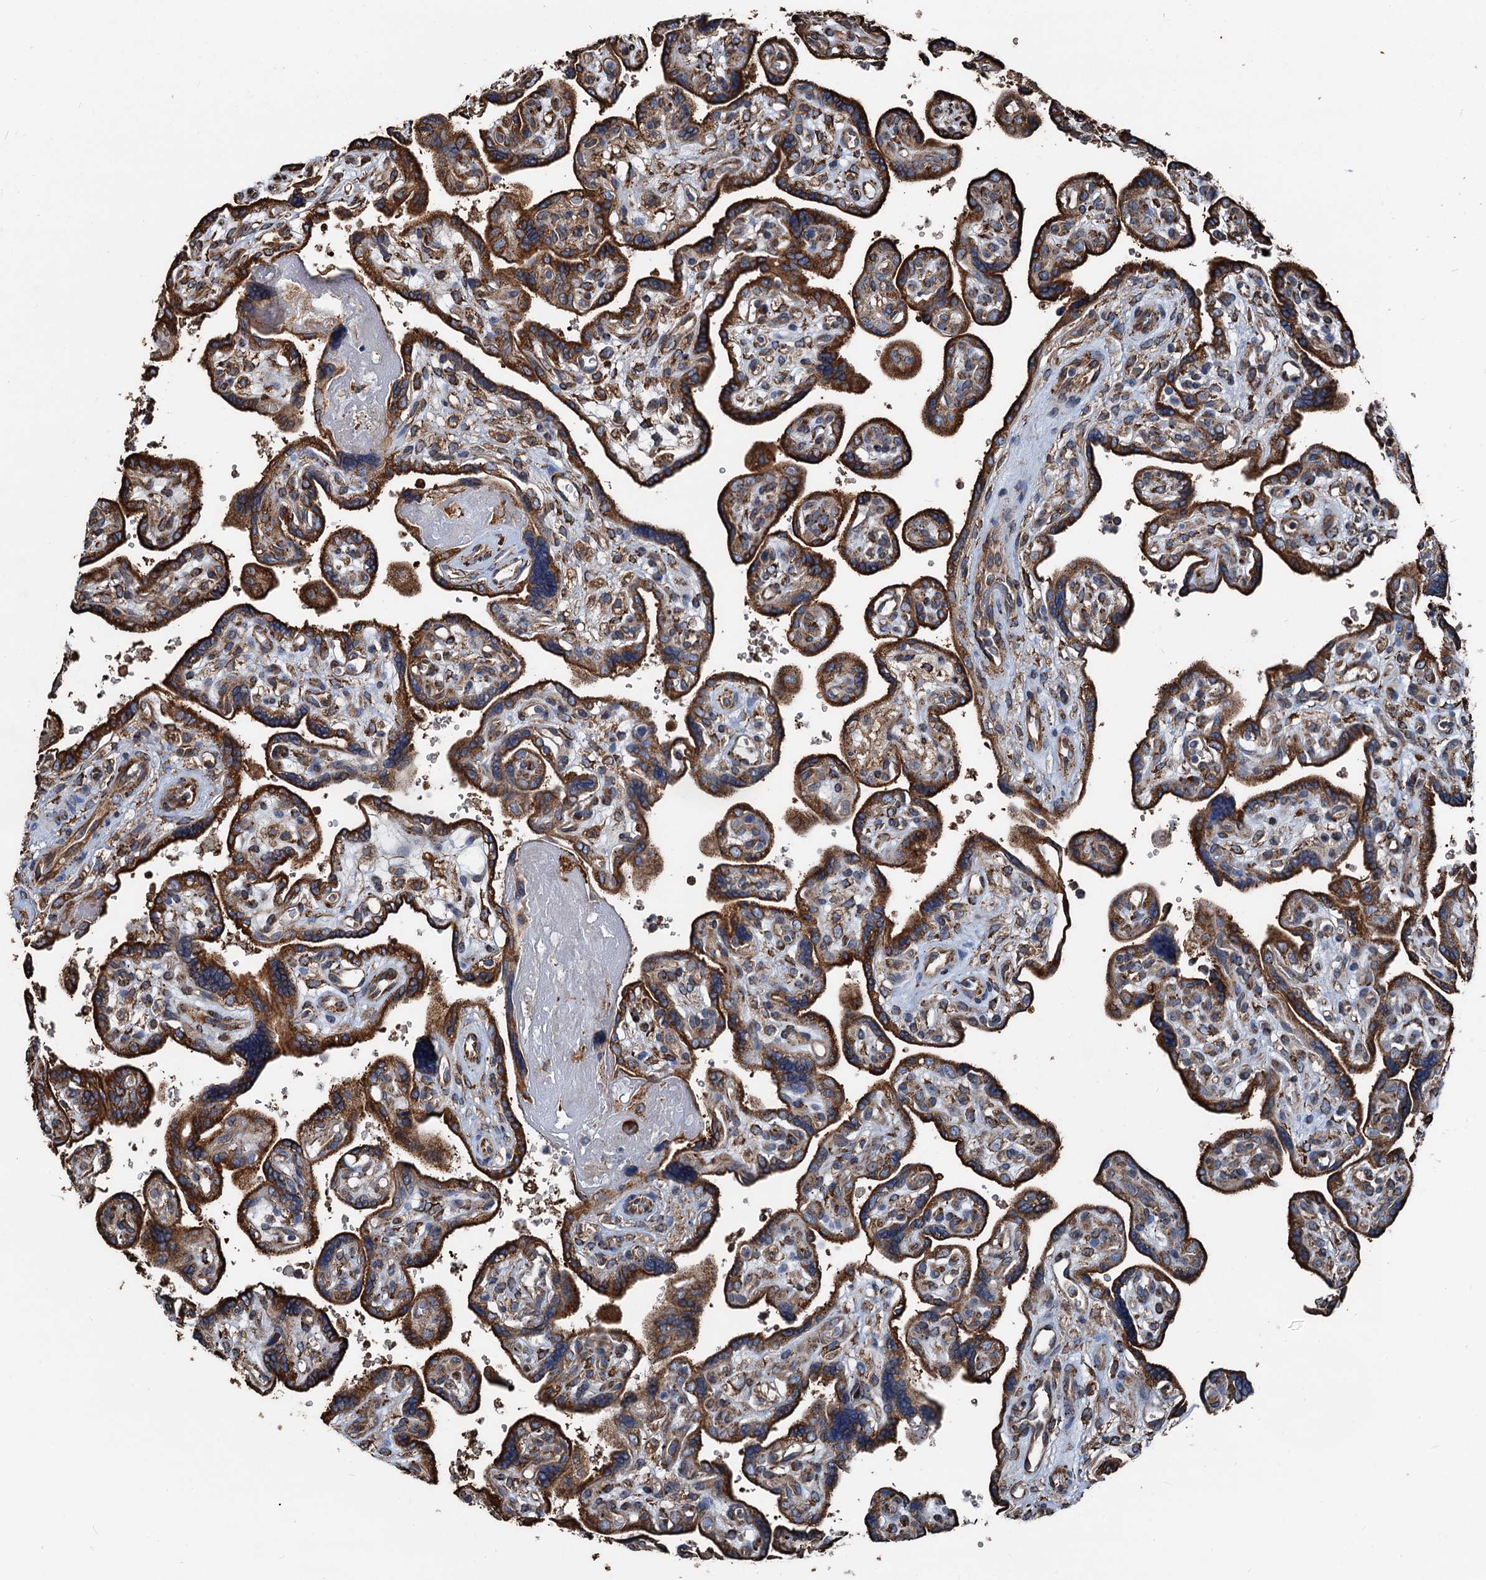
{"staining": {"intensity": "strong", "quantity": ">75%", "location": "cytoplasmic/membranous"}, "tissue": "placenta", "cell_type": "Trophoblastic cells", "image_type": "normal", "snomed": [{"axis": "morphology", "description": "Normal tissue, NOS"}, {"axis": "topography", "description": "Placenta"}], "caption": "Immunohistochemical staining of benign placenta demonstrates high levels of strong cytoplasmic/membranous staining in about >75% of trophoblastic cells.", "gene": "NEURL1B", "patient": {"sex": "female", "age": 39}}